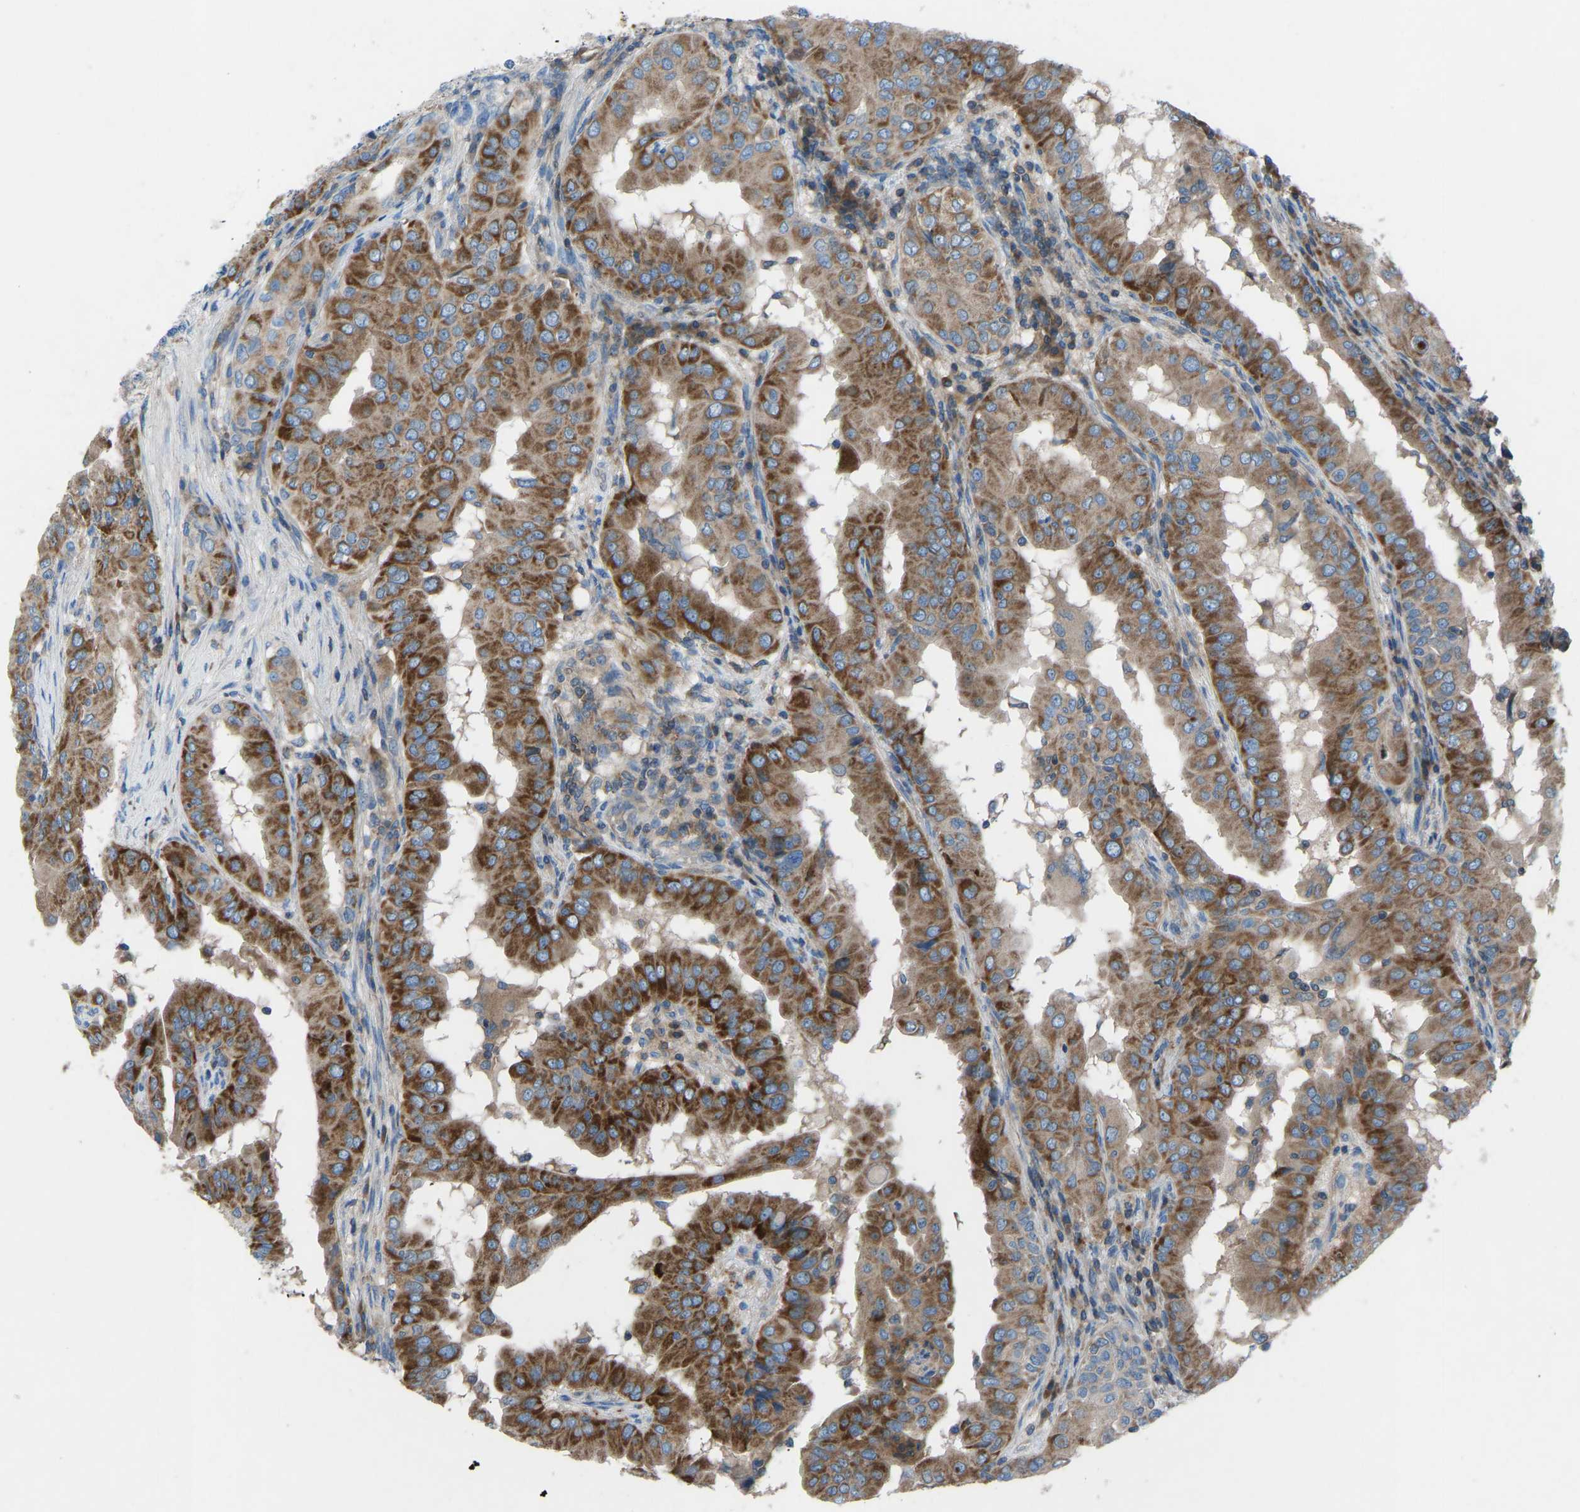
{"staining": {"intensity": "strong", "quantity": ">75%", "location": "cytoplasmic/membranous"}, "tissue": "thyroid cancer", "cell_type": "Tumor cells", "image_type": "cancer", "snomed": [{"axis": "morphology", "description": "Papillary adenocarcinoma, NOS"}, {"axis": "topography", "description": "Thyroid gland"}], "caption": "Papillary adenocarcinoma (thyroid) stained with a protein marker displays strong staining in tumor cells.", "gene": "GRK6", "patient": {"sex": "male", "age": 33}}